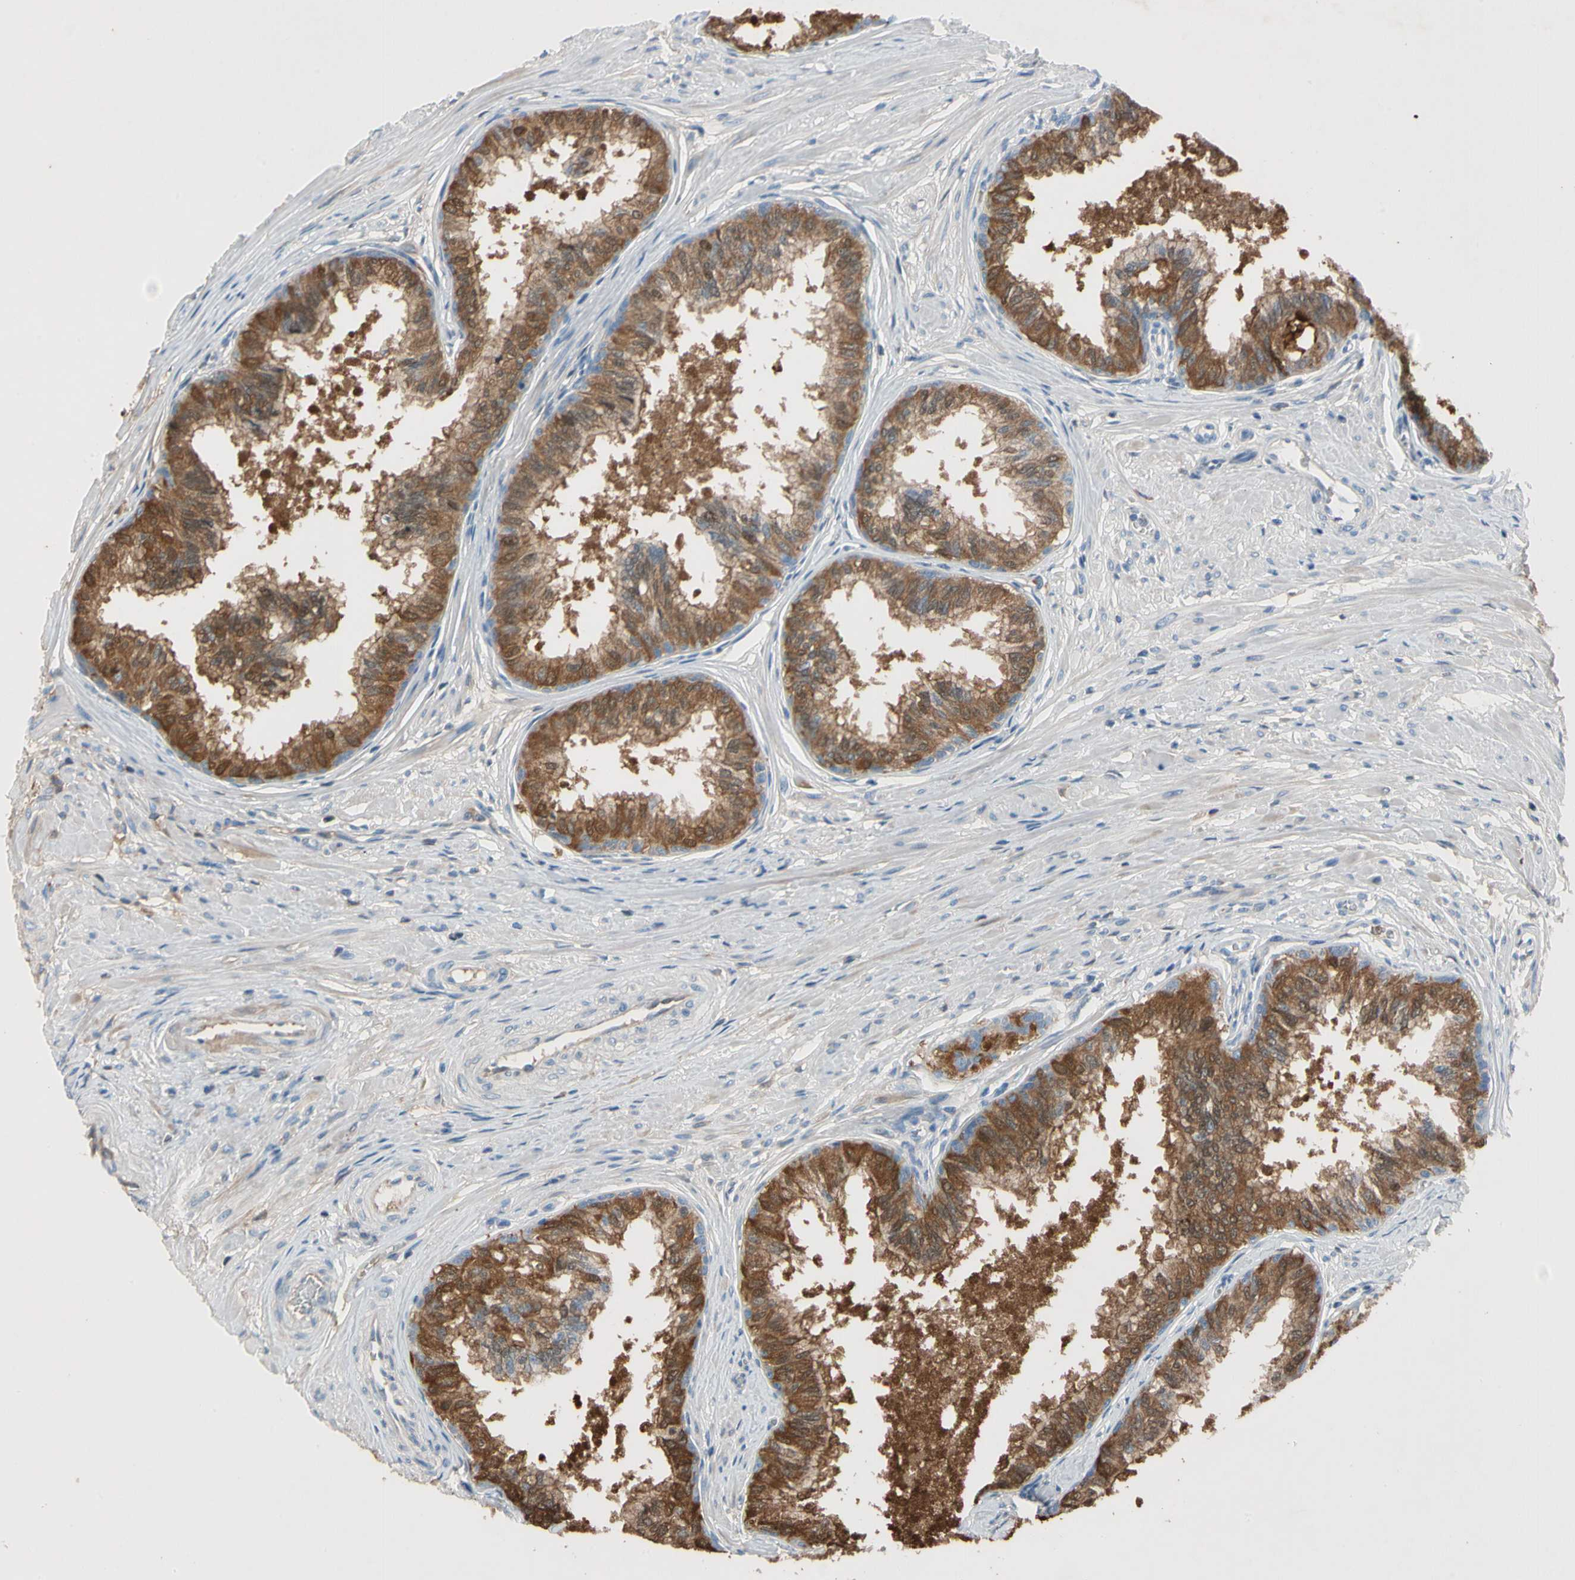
{"staining": {"intensity": "strong", "quantity": "25%-75%", "location": "cytoplasmic/membranous"}, "tissue": "prostate", "cell_type": "Glandular cells", "image_type": "normal", "snomed": [{"axis": "morphology", "description": "Normal tissue, NOS"}, {"axis": "topography", "description": "Prostate"}, {"axis": "topography", "description": "Seminal veicle"}], "caption": "The histopathology image demonstrates immunohistochemical staining of unremarkable prostate. There is strong cytoplasmic/membranous expression is present in about 25%-75% of glandular cells.", "gene": "HJURP", "patient": {"sex": "male", "age": 60}}